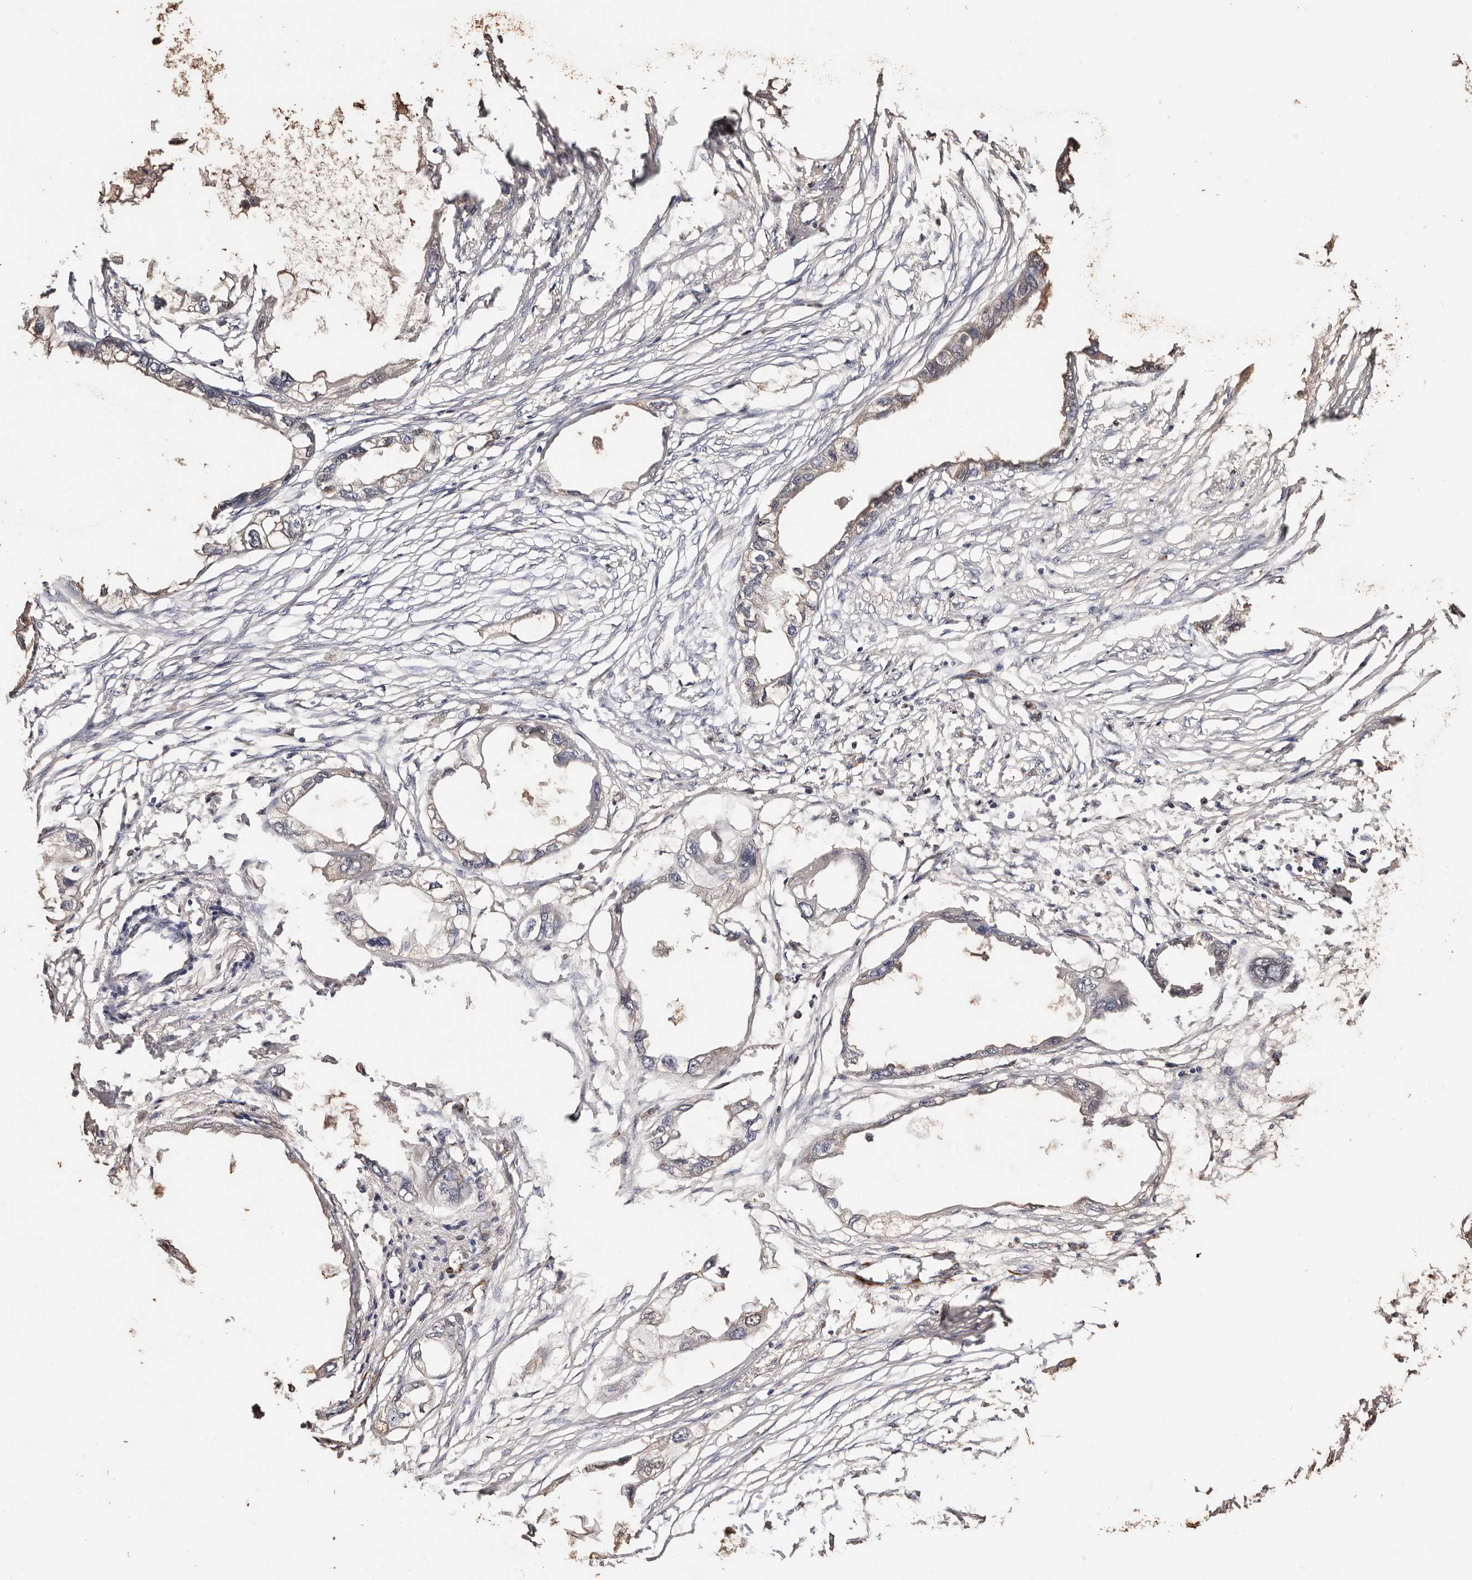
{"staining": {"intensity": "weak", "quantity": "25%-75%", "location": "cytoplasmic/membranous"}, "tissue": "endometrial cancer", "cell_type": "Tumor cells", "image_type": "cancer", "snomed": [{"axis": "morphology", "description": "Adenocarcinoma, NOS"}, {"axis": "morphology", "description": "Adenocarcinoma, metastatic, NOS"}, {"axis": "topography", "description": "Adipose tissue"}, {"axis": "topography", "description": "Endometrium"}], "caption": "Immunohistochemical staining of endometrial metastatic adenocarcinoma displays low levels of weak cytoplasmic/membranous protein expression in about 25%-75% of tumor cells.", "gene": "ZNF557", "patient": {"sex": "female", "age": 67}}